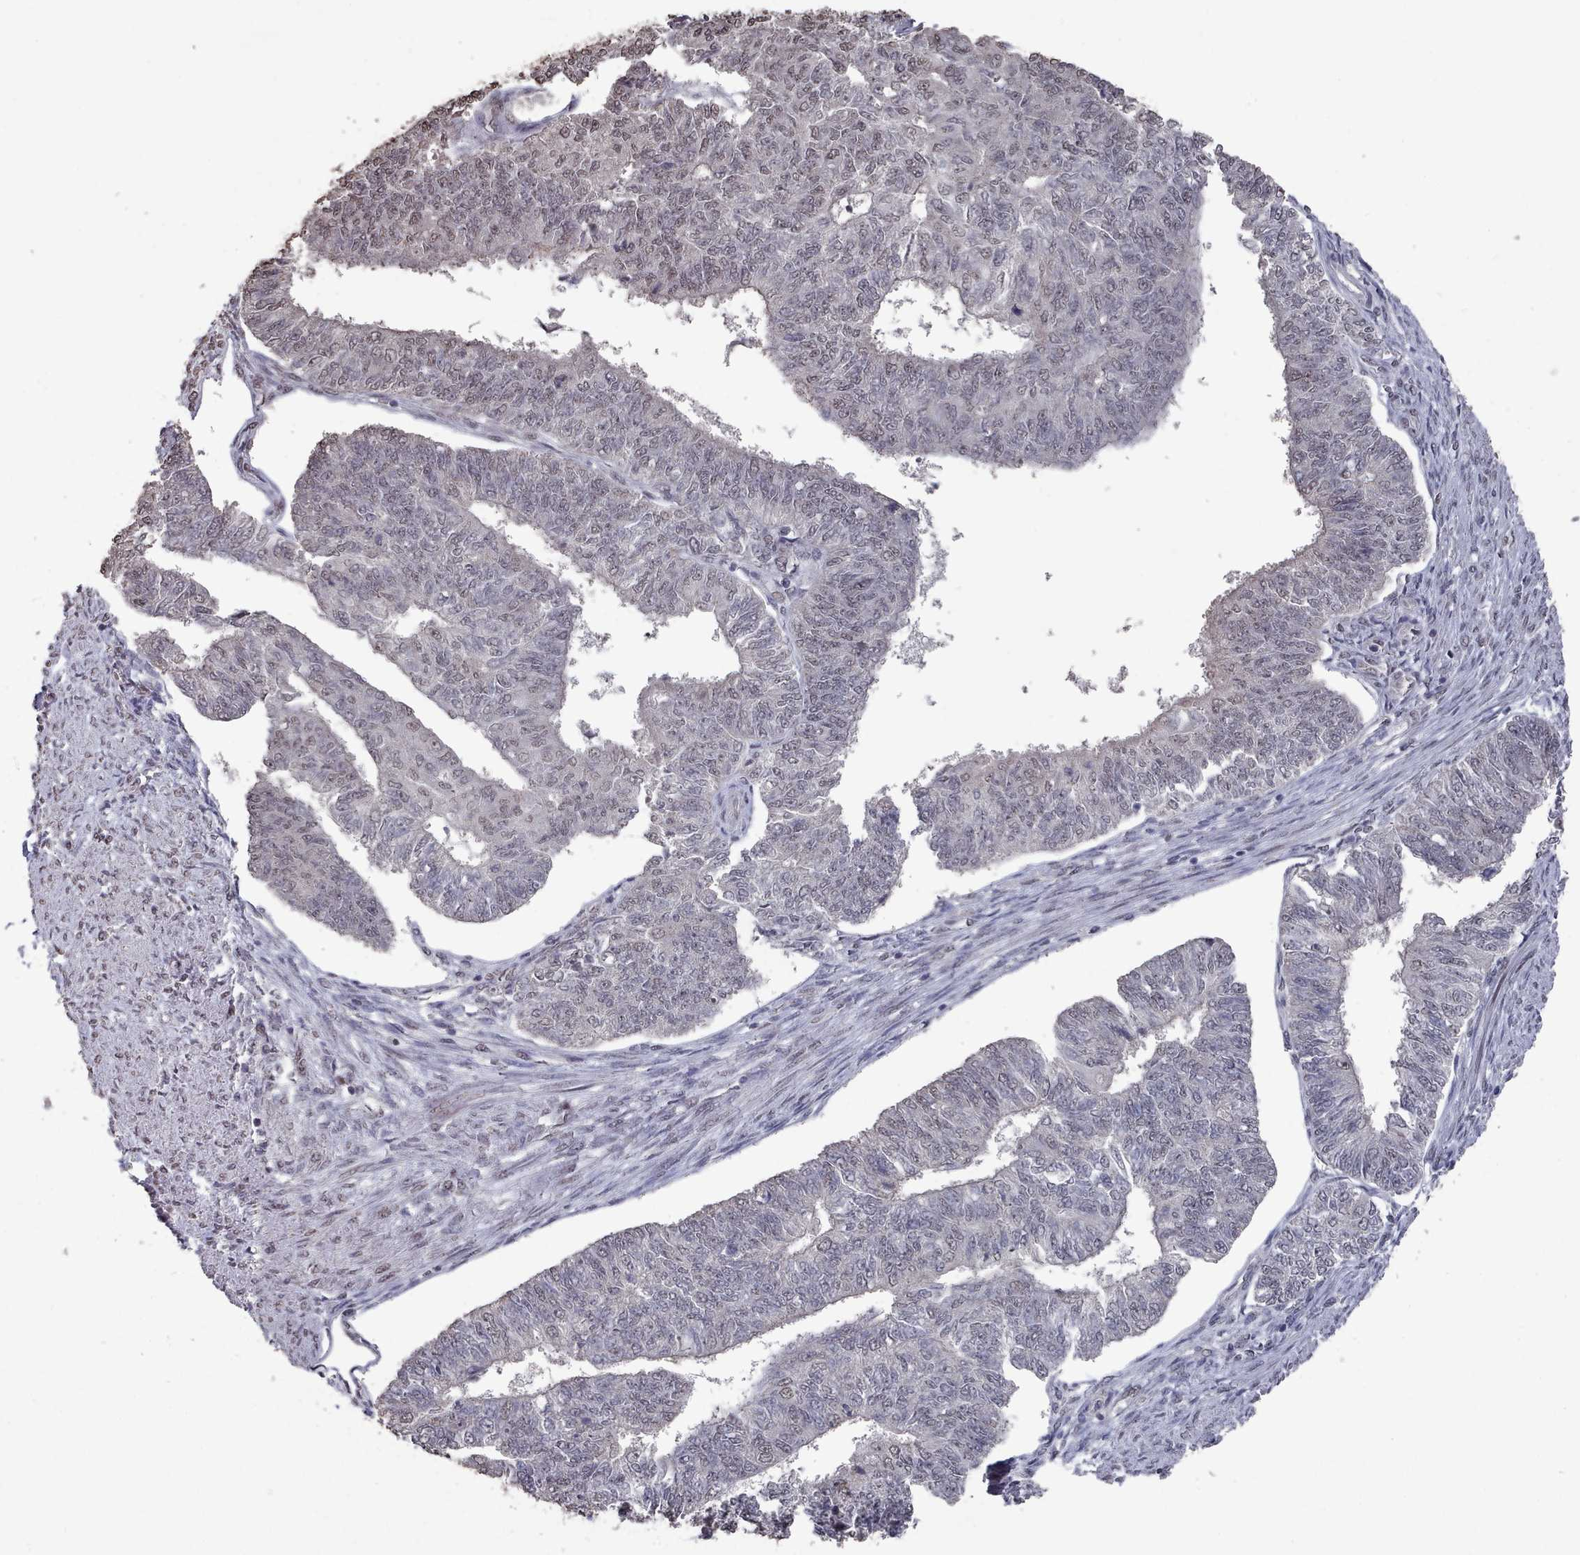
{"staining": {"intensity": "weak", "quantity": "25%-75%", "location": "nuclear"}, "tissue": "endometrial cancer", "cell_type": "Tumor cells", "image_type": "cancer", "snomed": [{"axis": "morphology", "description": "Adenocarcinoma, NOS"}, {"axis": "topography", "description": "Endometrium"}], "caption": "About 25%-75% of tumor cells in human endometrial adenocarcinoma reveal weak nuclear protein positivity as visualized by brown immunohistochemical staining.", "gene": "PNRC2", "patient": {"sex": "female", "age": 32}}